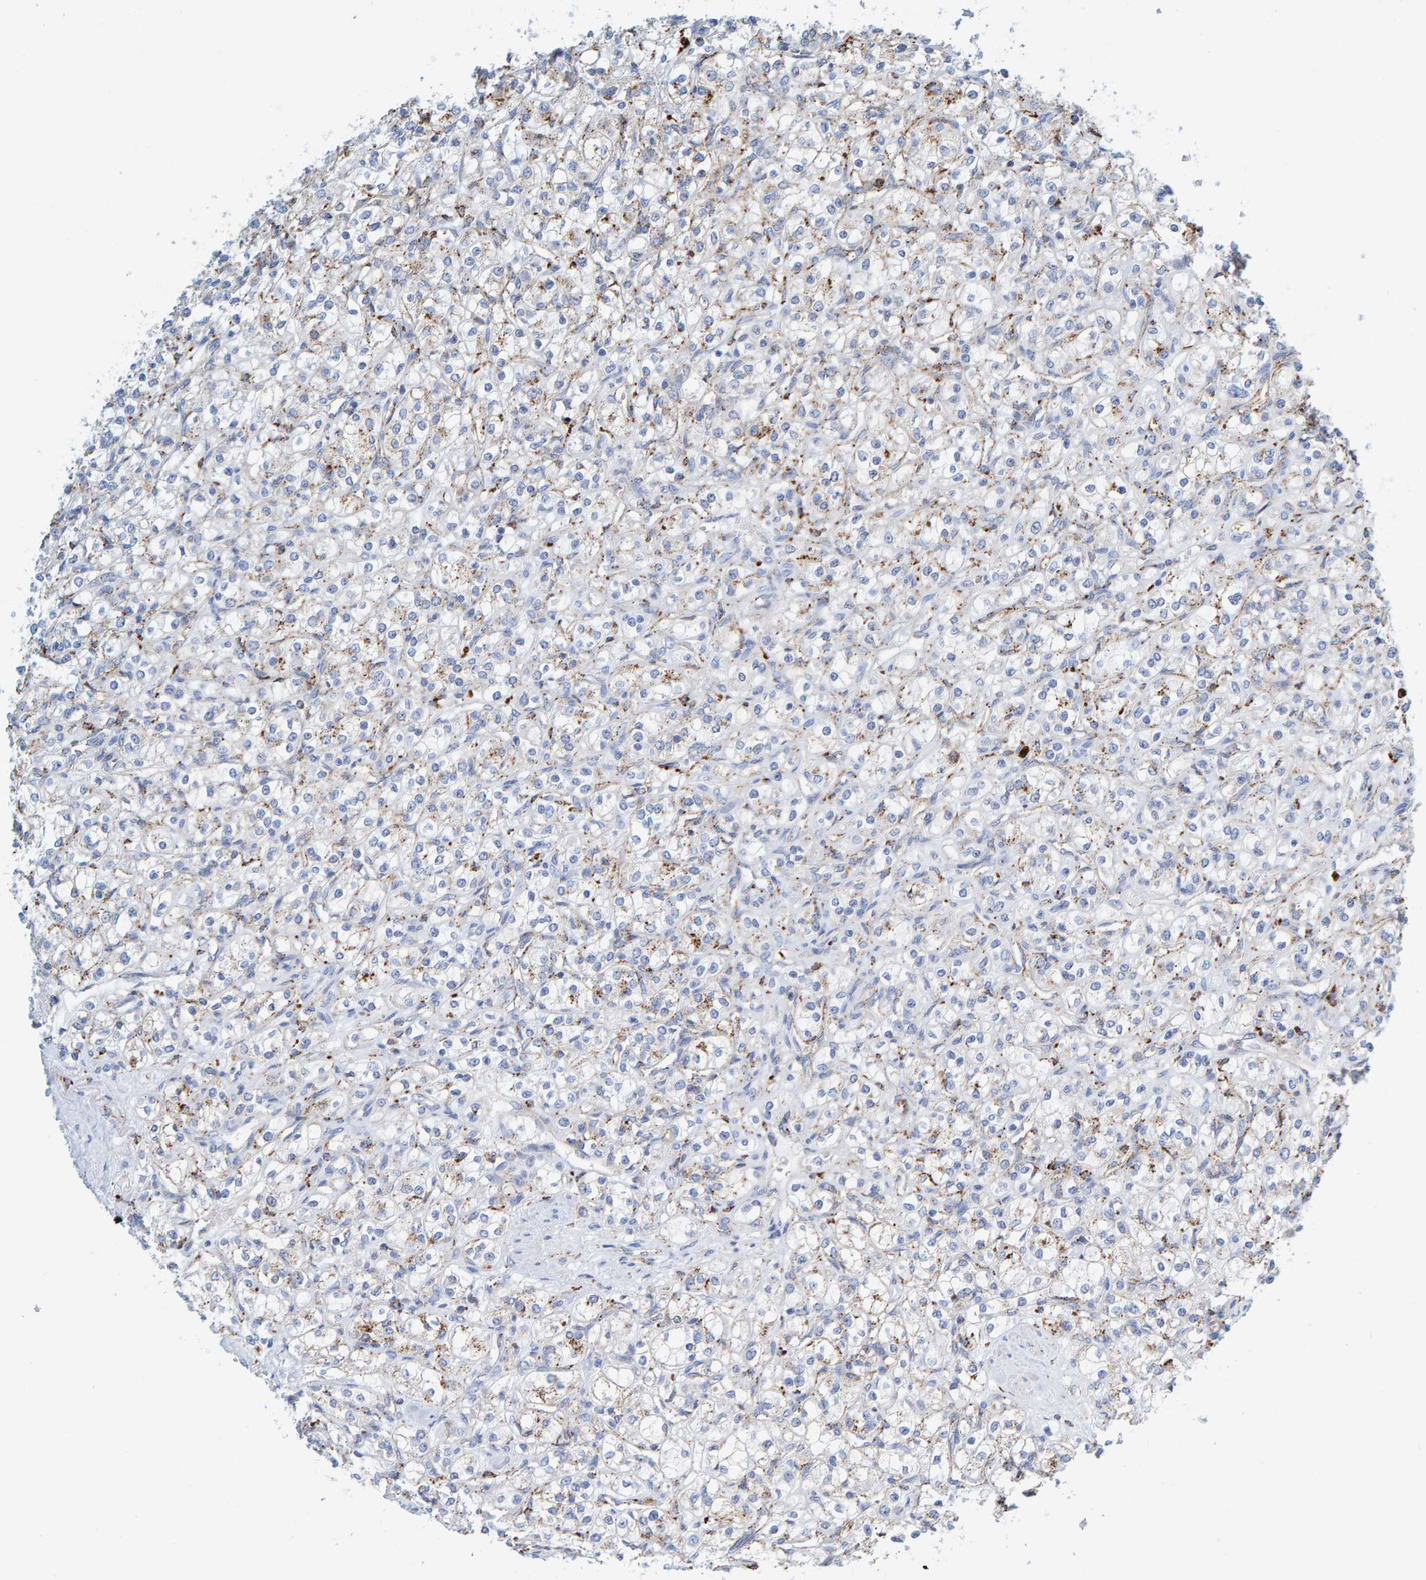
{"staining": {"intensity": "moderate", "quantity": "<25%", "location": "cytoplasmic/membranous"}, "tissue": "renal cancer", "cell_type": "Tumor cells", "image_type": "cancer", "snomed": [{"axis": "morphology", "description": "Adenocarcinoma, NOS"}, {"axis": "topography", "description": "Kidney"}], "caption": "About <25% of tumor cells in human renal adenocarcinoma reveal moderate cytoplasmic/membranous protein positivity as visualized by brown immunohistochemical staining.", "gene": "BIN3", "patient": {"sex": "male", "age": 77}}